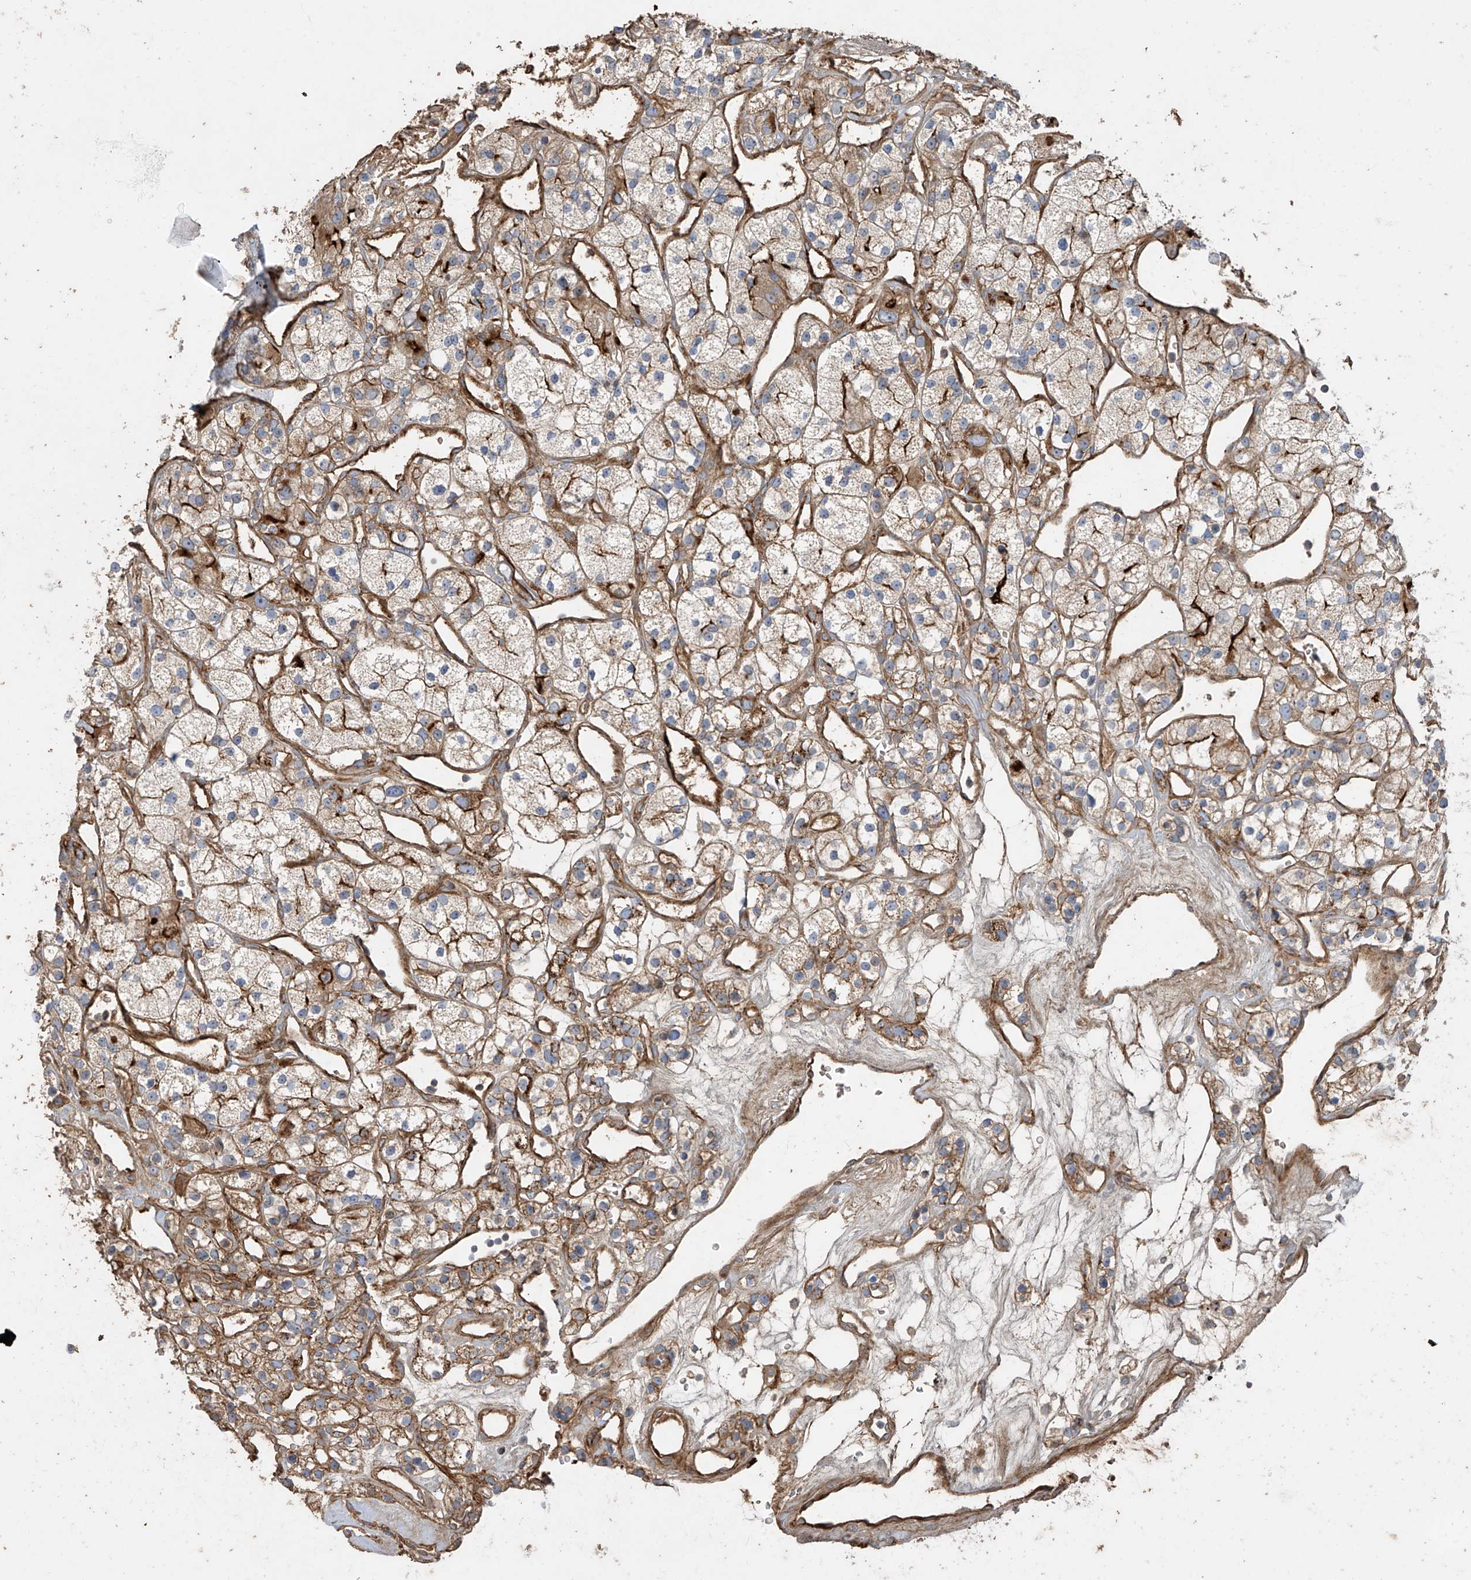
{"staining": {"intensity": "weak", "quantity": "25%-75%", "location": "cytoplasmic/membranous"}, "tissue": "renal cancer", "cell_type": "Tumor cells", "image_type": "cancer", "snomed": [{"axis": "morphology", "description": "Adenocarcinoma, NOS"}, {"axis": "topography", "description": "Kidney"}], "caption": "Immunohistochemistry micrograph of neoplastic tissue: renal adenocarcinoma stained using IHC shows low levels of weak protein expression localized specifically in the cytoplasmic/membranous of tumor cells, appearing as a cytoplasmic/membranous brown color.", "gene": "ABTB1", "patient": {"sex": "female", "age": 57}}